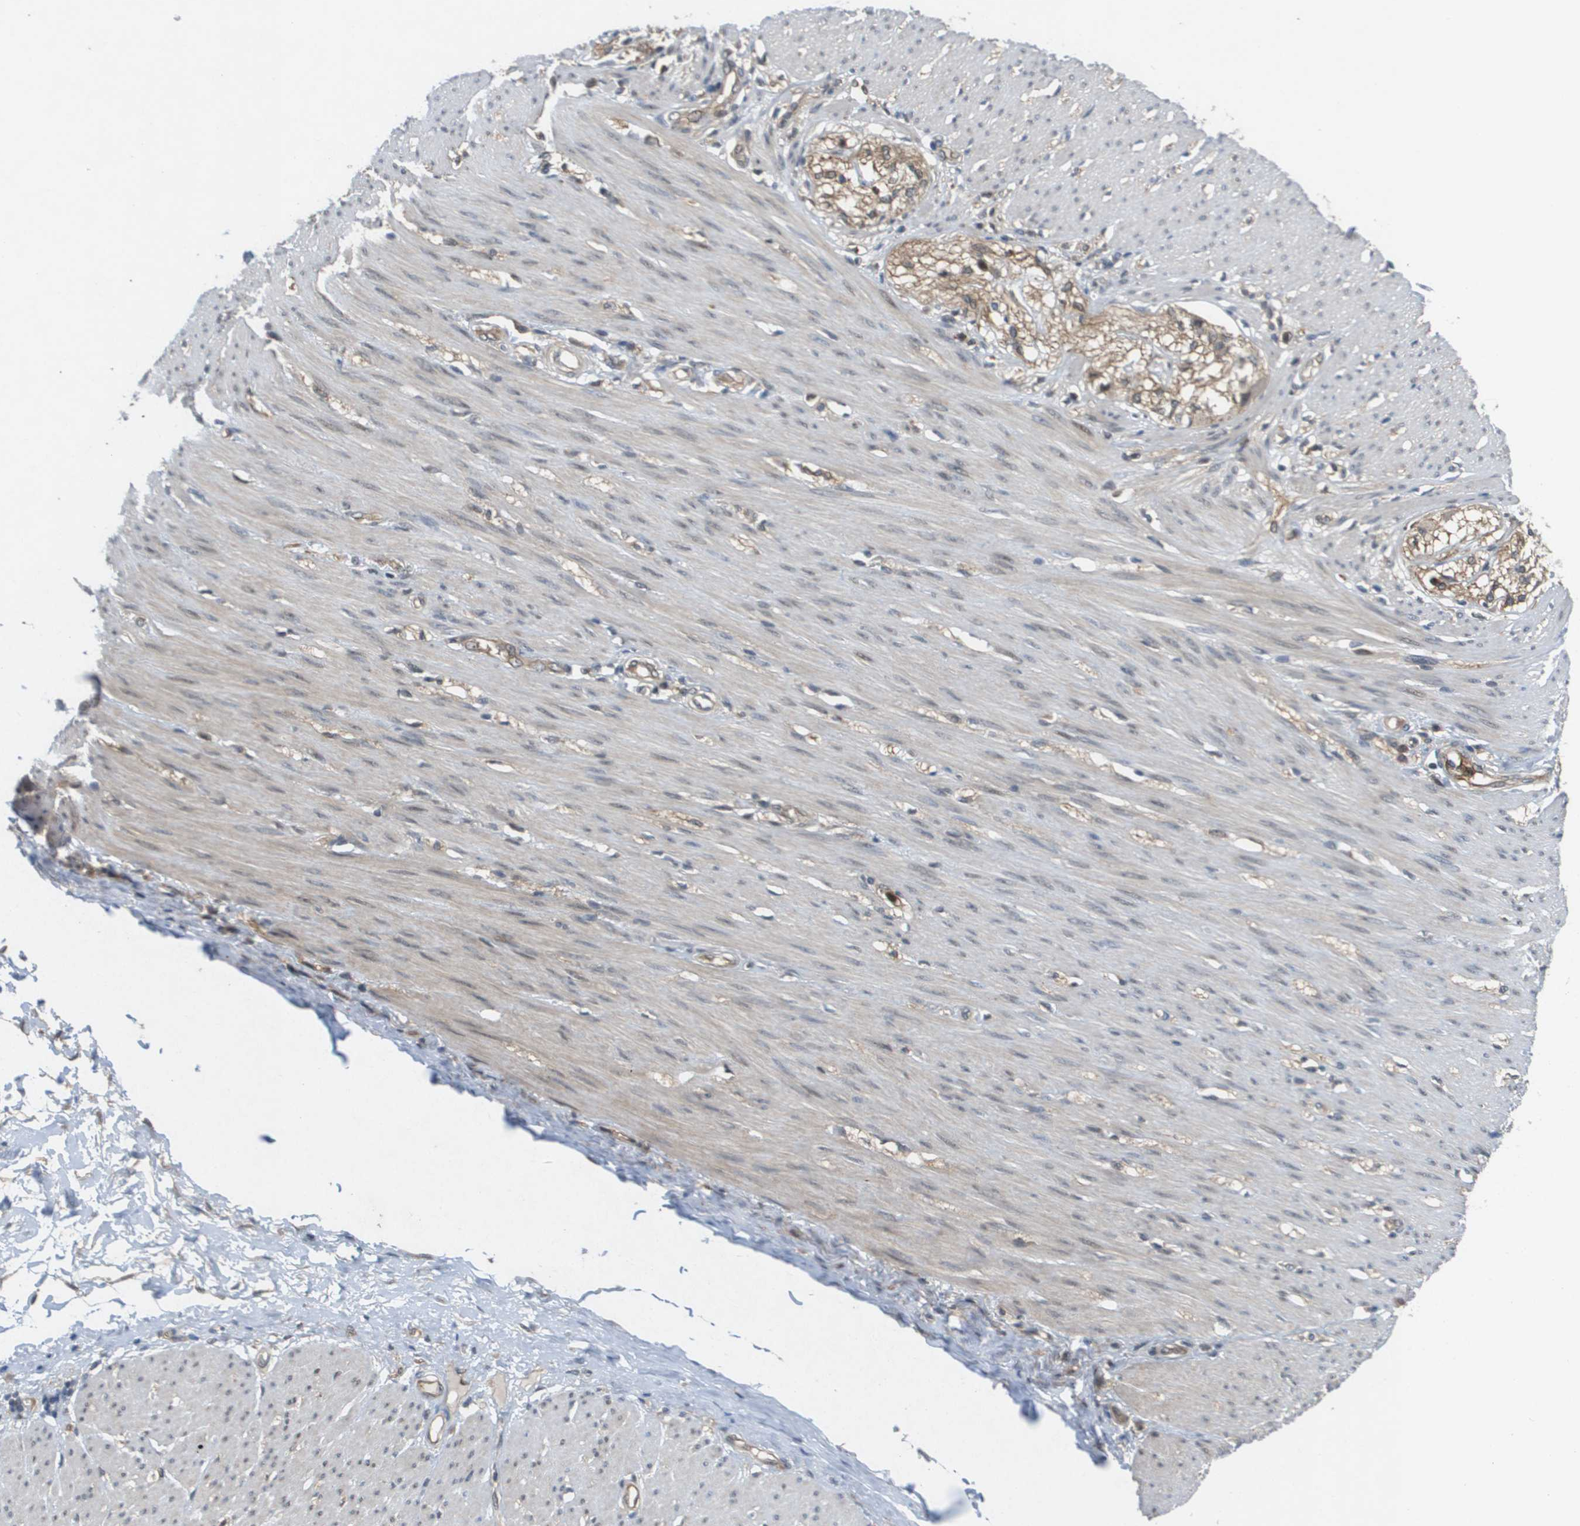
{"staining": {"intensity": "weak", "quantity": ">75%", "location": "cytoplasmic/membranous,nuclear"}, "tissue": "adipose tissue", "cell_type": "Adipocytes", "image_type": "normal", "snomed": [{"axis": "morphology", "description": "Normal tissue, NOS"}, {"axis": "morphology", "description": "Adenocarcinoma, NOS"}, {"axis": "topography", "description": "Colon"}, {"axis": "topography", "description": "Peripheral nerve tissue"}], "caption": "Immunohistochemistry image of normal adipose tissue: adipose tissue stained using immunohistochemistry exhibits low levels of weak protein expression localized specifically in the cytoplasmic/membranous,nuclear of adipocytes, appearing as a cytoplasmic/membranous,nuclear brown color.", "gene": "PALD1", "patient": {"sex": "male", "age": 14}}